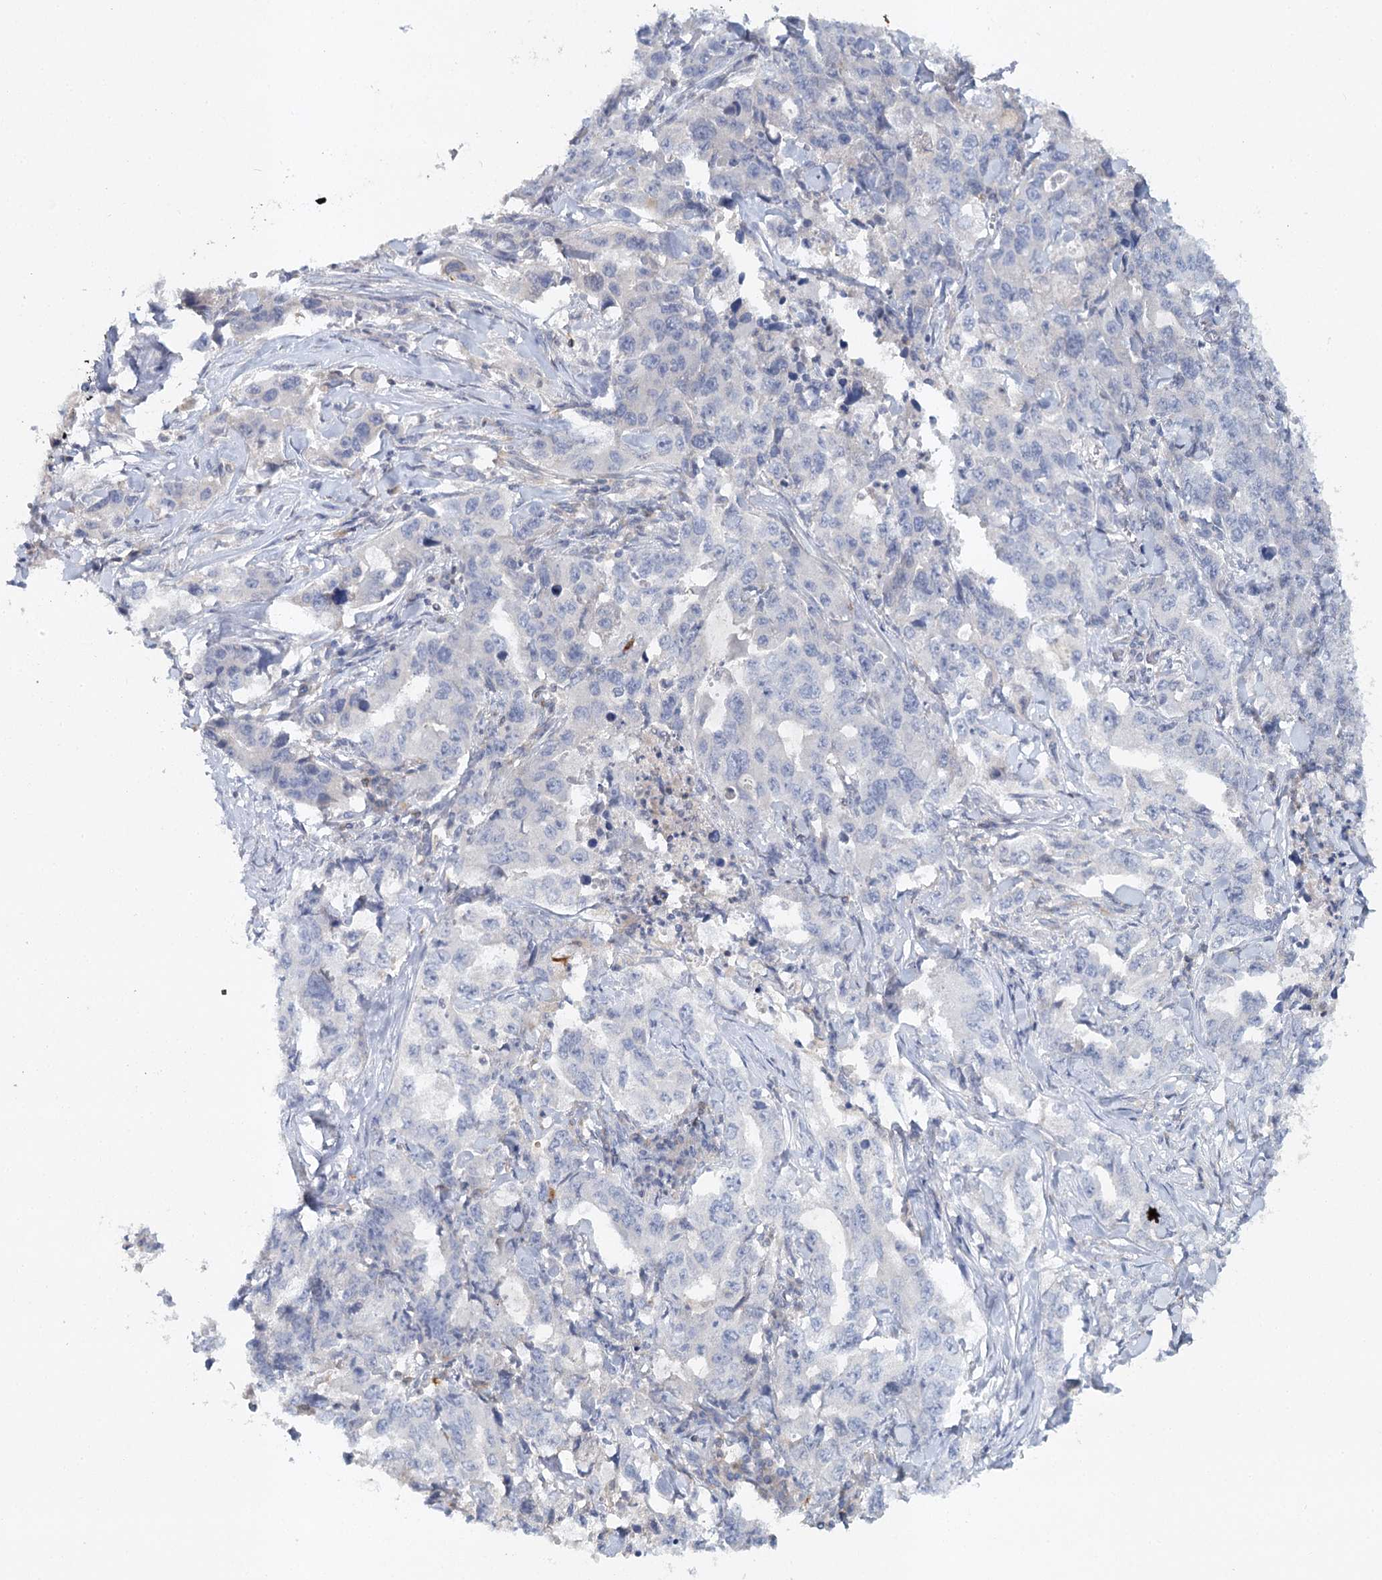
{"staining": {"intensity": "negative", "quantity": "none", "location": "none"}, "tissue": "lung cancer", "cell_type": "Tumor cells", "image_type": "cancer", "snomed": [{"axis": "morphology", "description": "Adenocarcinoma, NOS"}, {"axis": "topography", "description": "Lung"}], "caption": "DAB (3,3'-diaminobenzidine) immunohistochemical staining of lung cancer (adenocarcinoma) shows no significant expression in tumor cells. (Stains: DAB (3,3'-diaminobenzidine) immunohistochemistry with hematoxylin counter stain, Microscopy: brightfield microscopy at high magnification).", "gene": "SLC41A2", "patient": {"sex": "female", "age": 51}}